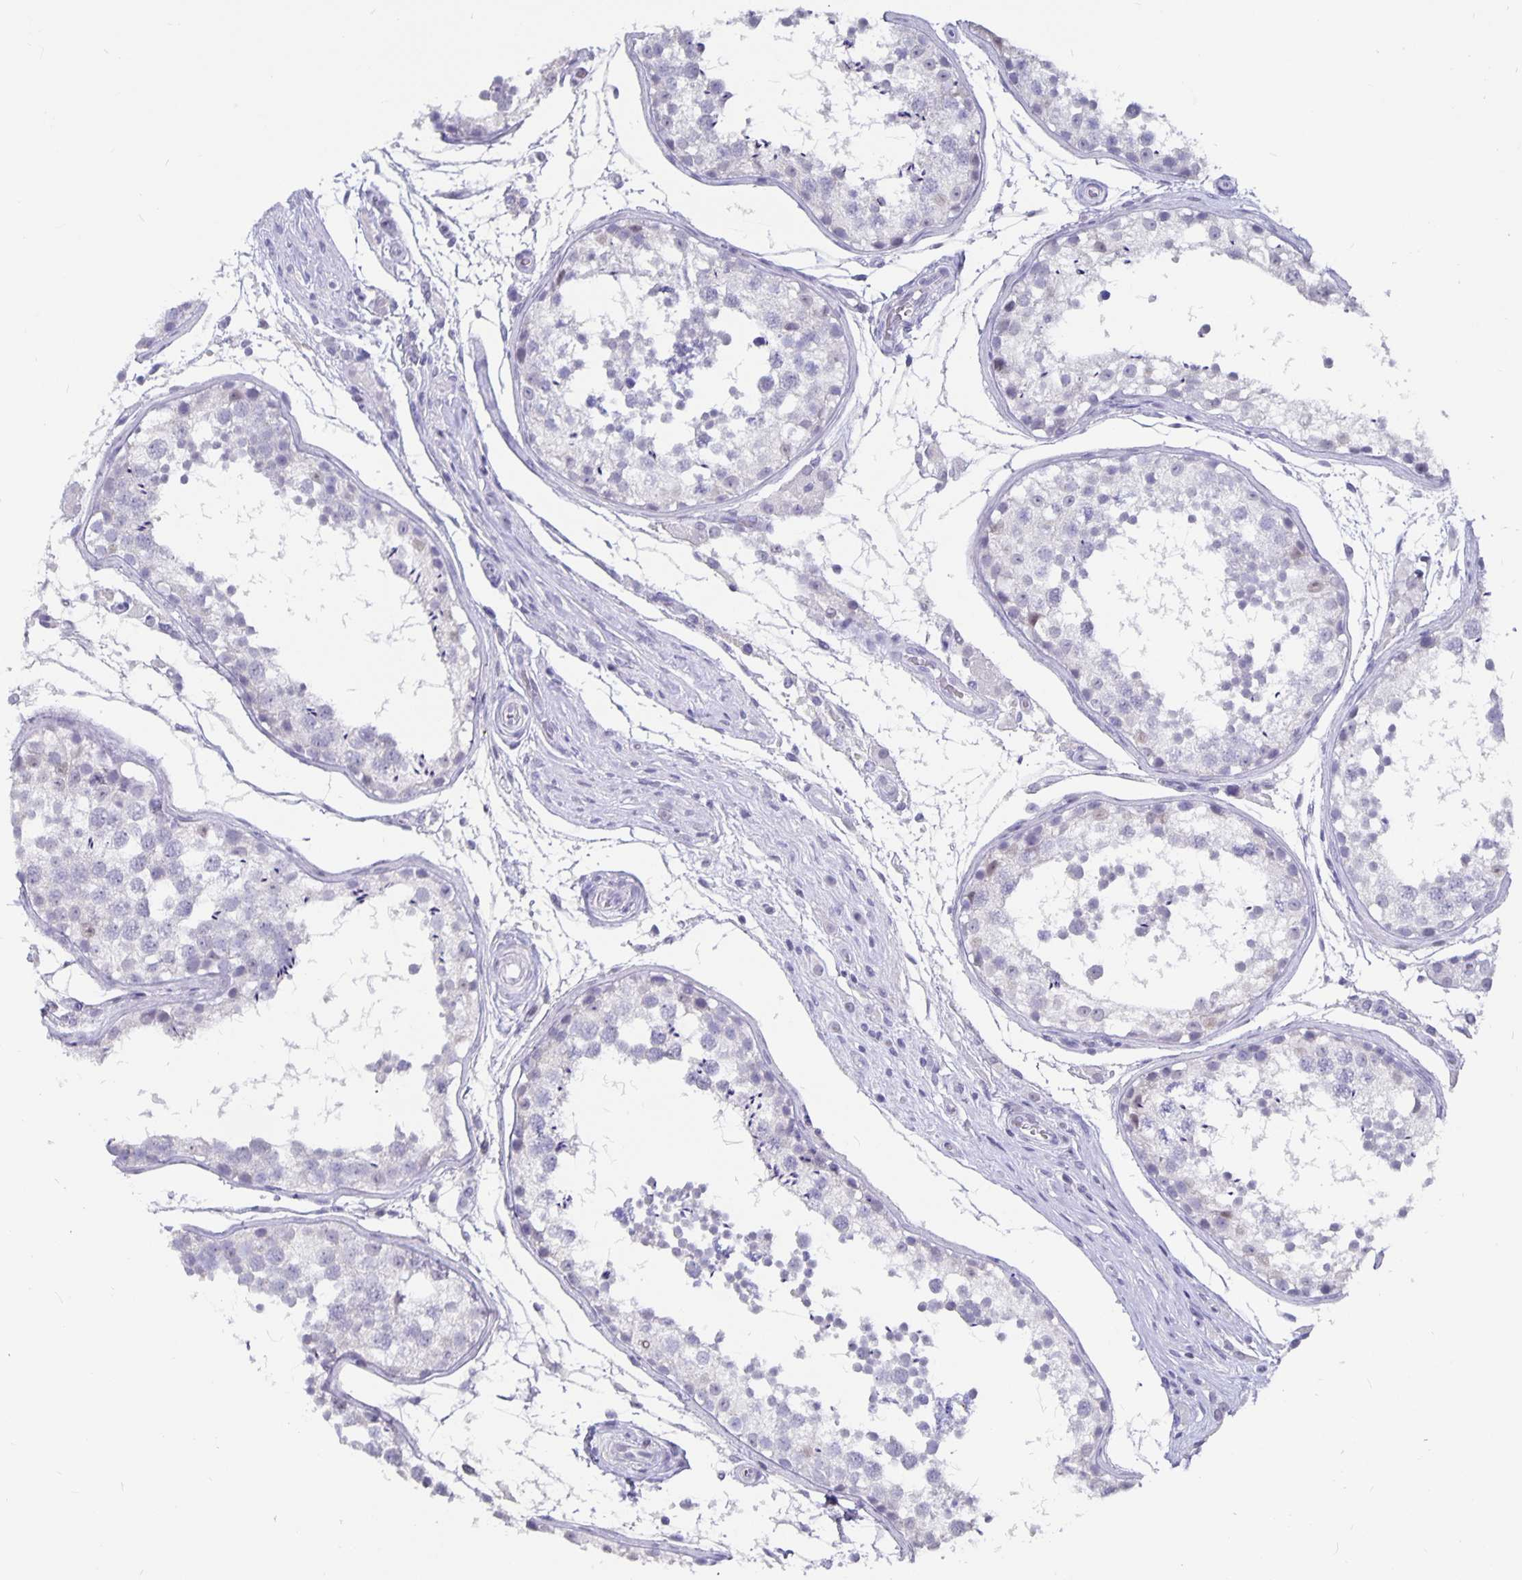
{"staining": {"intensity": "negative", "quantity": "none", "location": "none"}, "tissue": "testis", "cell_type": "Cells in seminiferous ducts", "image_type": "normal", "snomed": [{"axis": "morphology", "description": "Normal tissue, NOS"}, {"axis": "morphology", "description": "Seminoma, NOS"}, {"axis": "topography", "description": "Testis"}], "caption": "DAB (3,3'-diaminobenzidine) immunohistochemical staining of unremarkable testis displays no significant expression in cells in seminiferous ducts.", "gene": "OLIG2", "patient": {"sex": "male", "age": 29}}